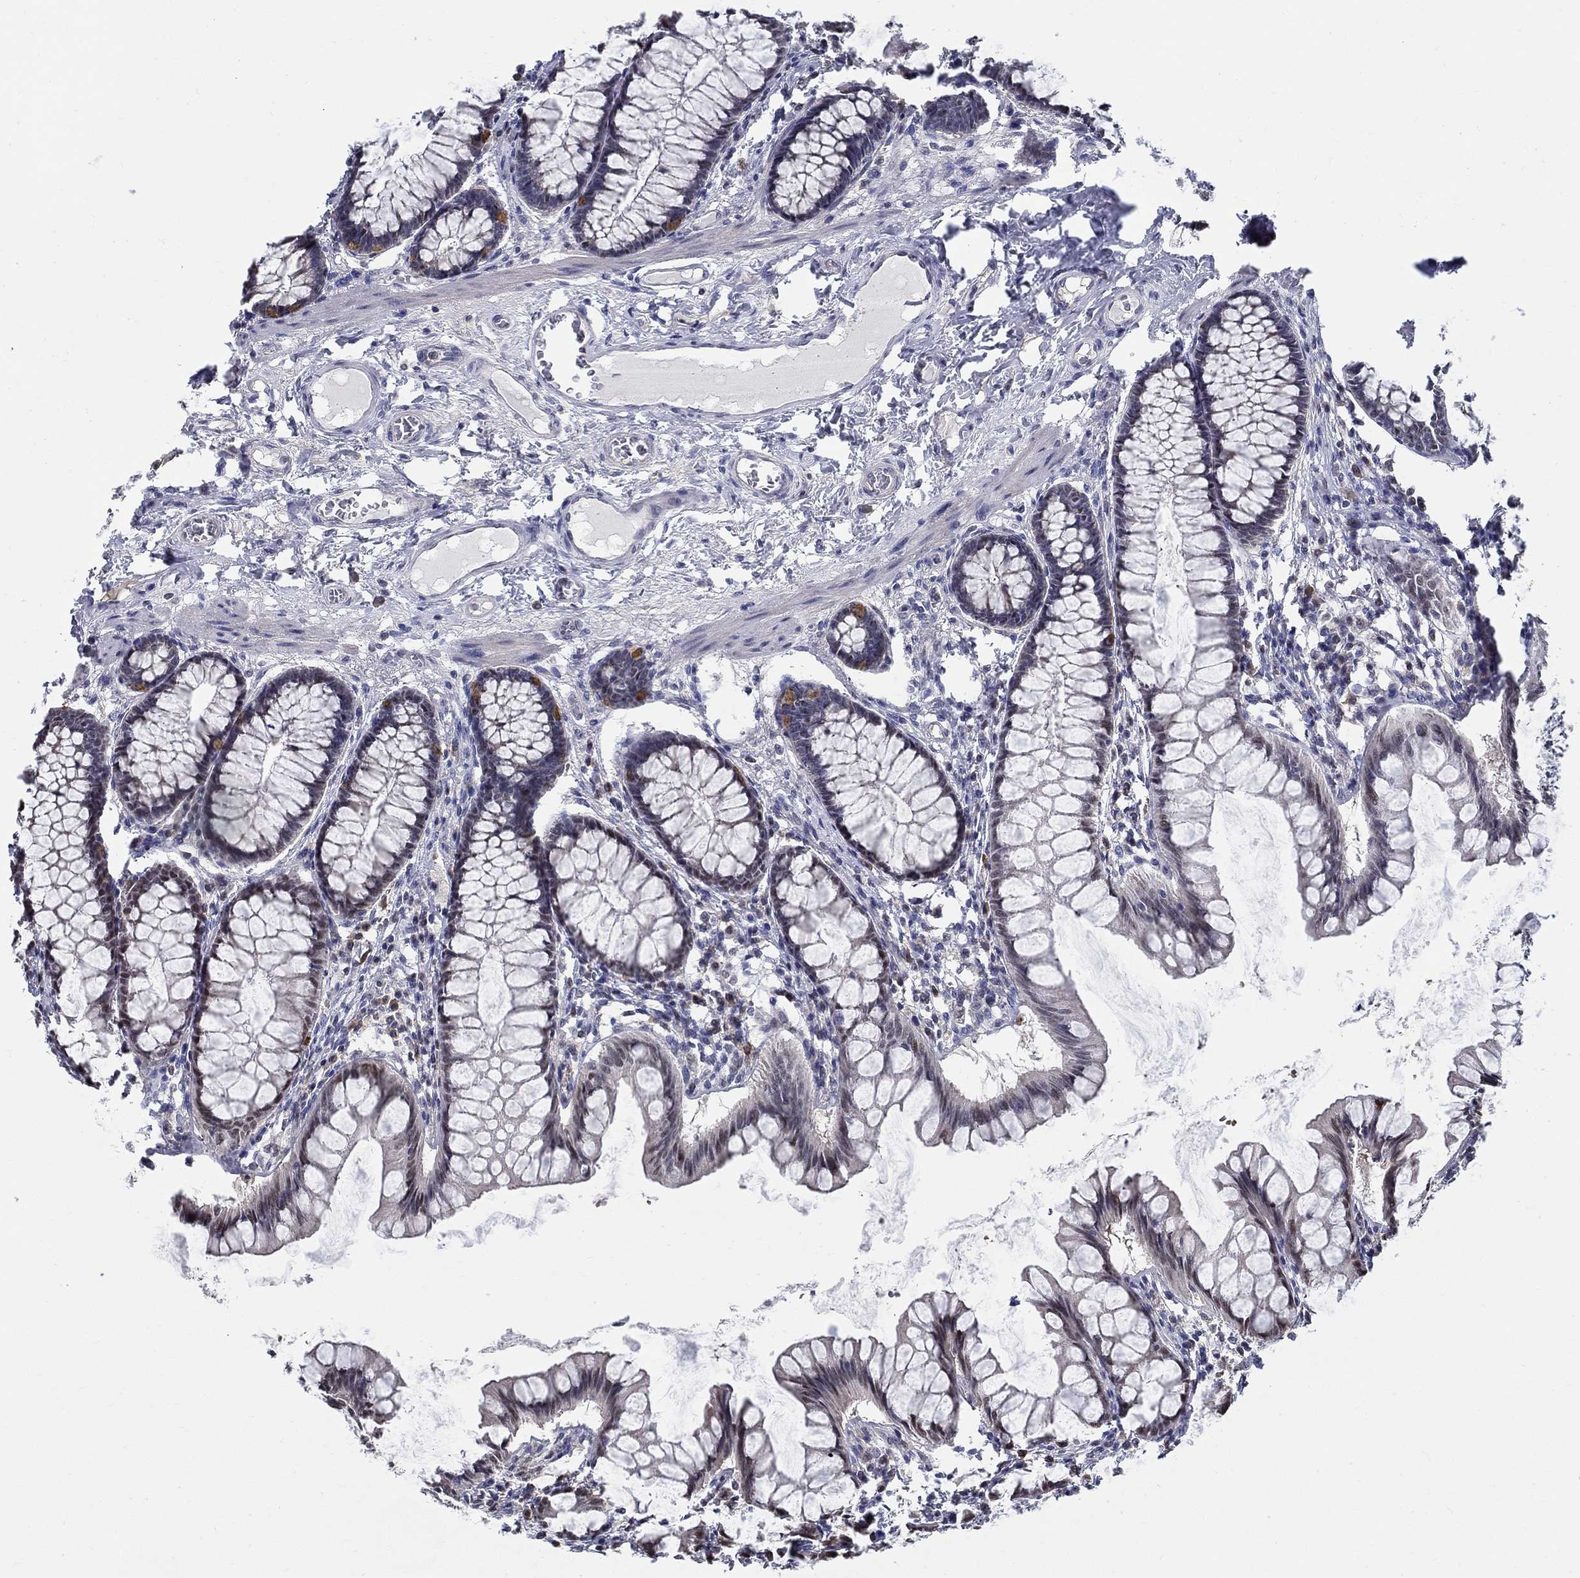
{"staining": {"intensity": "negative", "quantity": "none", "location": "none"}, "tissue": "colon", "cell_type": "Endothelial cells", "image_type": "normal", "snomed": [{"axis": "morphology", "description": "Normal tissue, NOS"}, {"axis": "topography", "description": "Colon"}], "caption": "IHC micrograph of normal human colon stained for a protein (brown), which exhibits no positivity in endothelial cells. Brightfield microscopy of IHC stained with DAB (3,3'-diaminobenzidine) (brown) and hematoxylin (blue), captured at high magnification.", "gene": "C16orf46", "patient": {"sex": "female", "age": 65}}